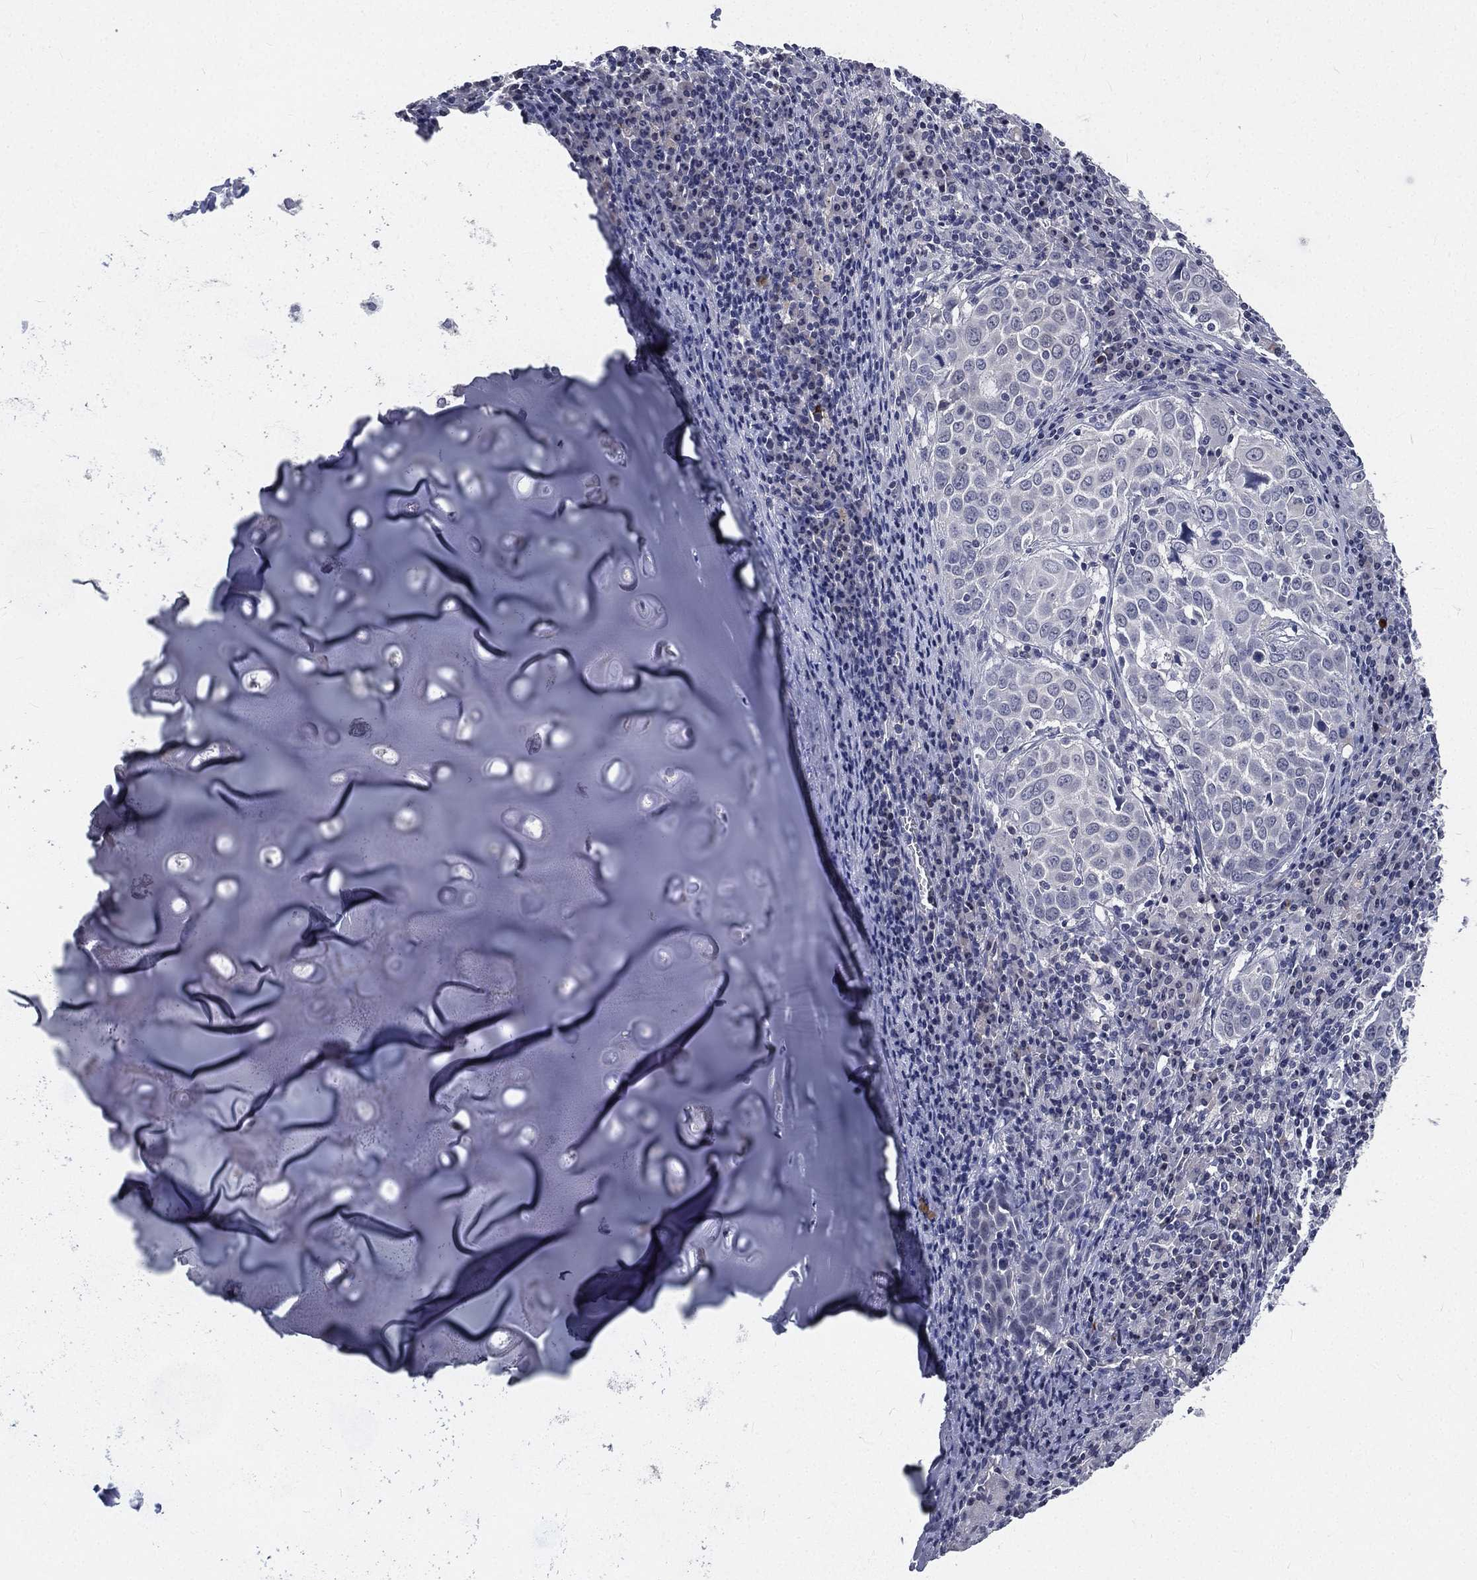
{"staining": {"intensity": "negative", "quantity": "none", "location": "none"}, "tissue": "lung cancer", "cell_type": "Tumor cells", "image_type": "cancer", "snomed": [{"axis": "morphology", "description": "Squamous cell carcinoma, NOS"}, {"axis": "topography", "description": "Lung"}], "caption": "Immunohistochemistry of lung cancer (squamous cell carcinoma) shows no expression in tumor cells.", "gene": "IFT27", "patient": {"sex": "male", "age": 57}}